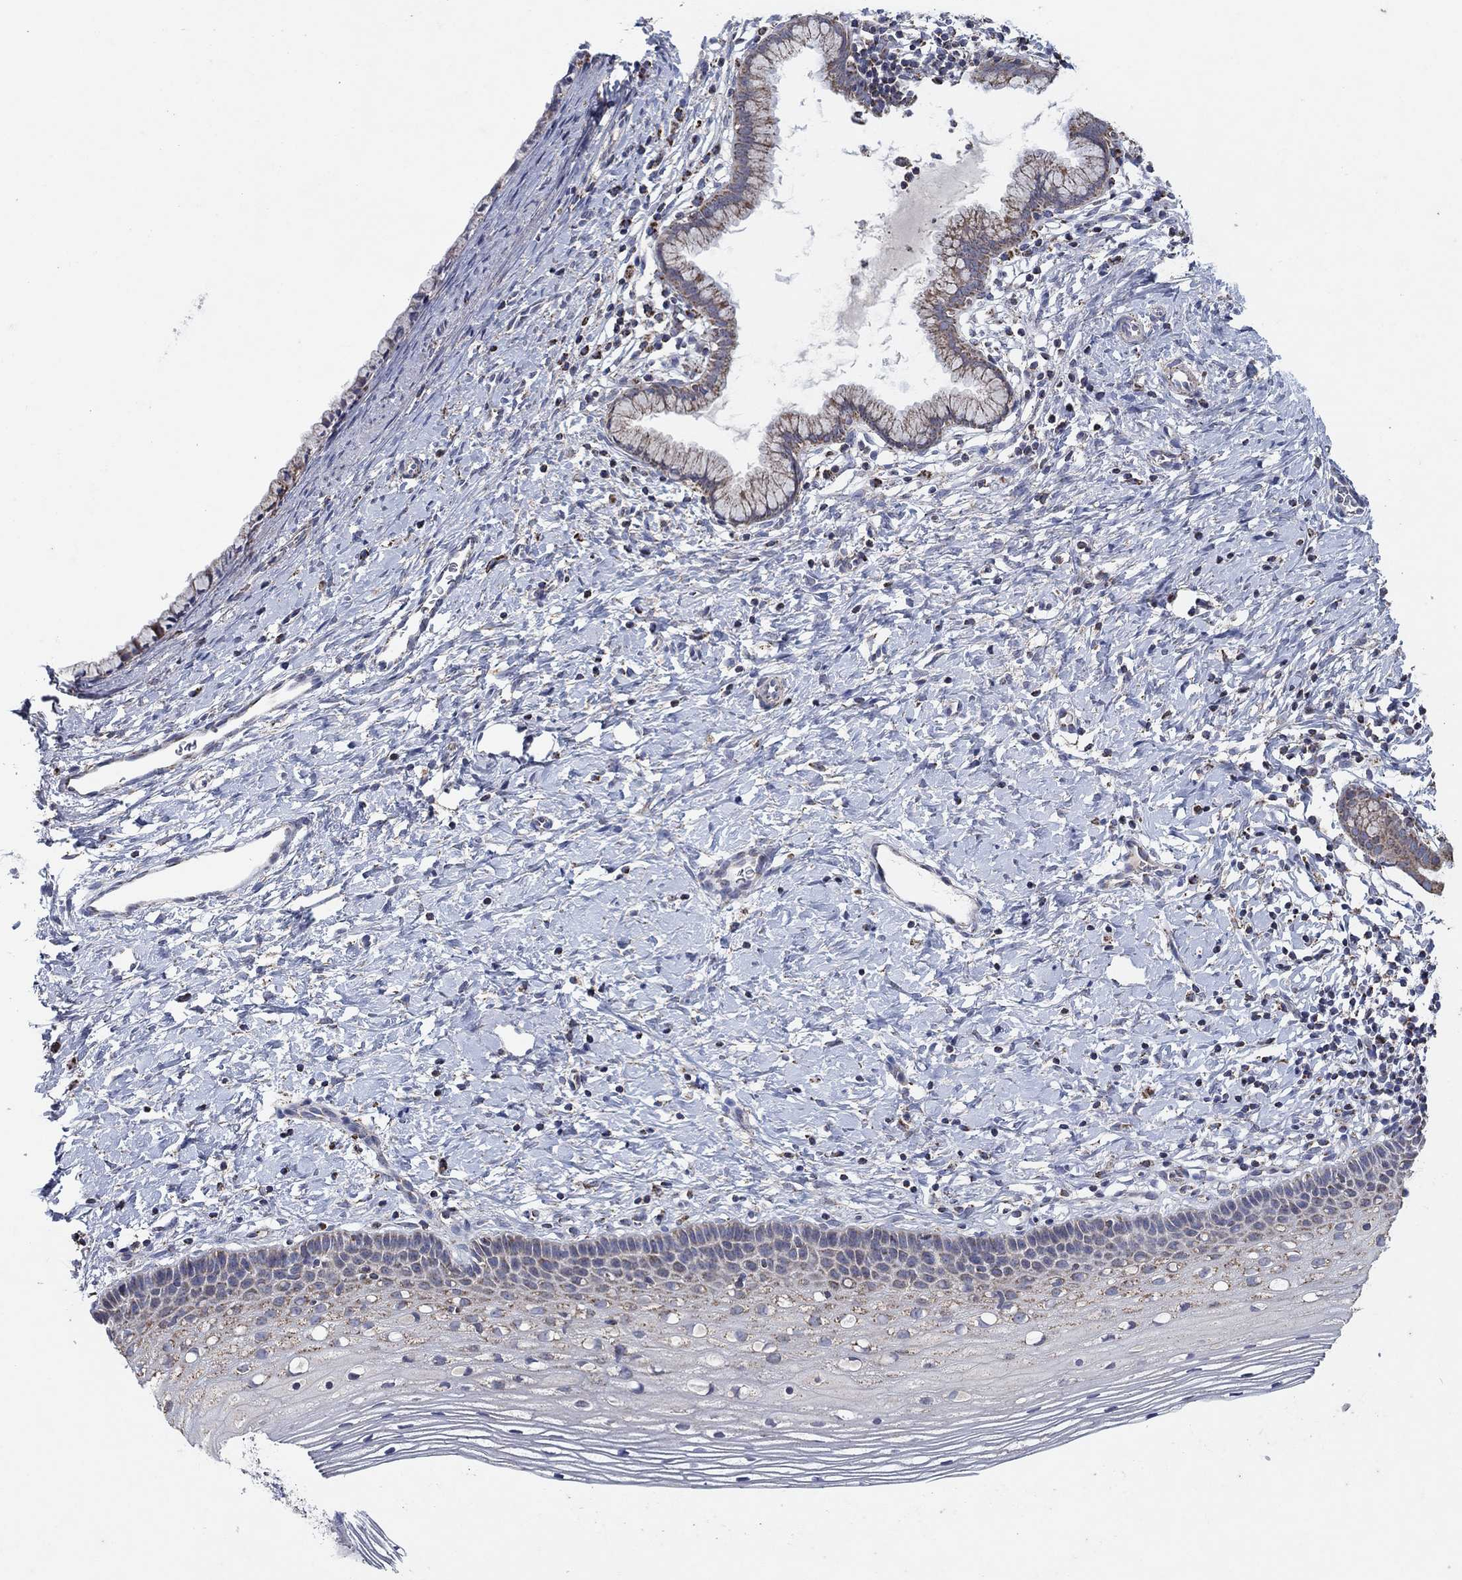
{"staining": {"intensity": "moderate", "quantity": "25%-75%", "location": "cytoplasmic/membranous"}, "tissue": "cervix", "cell_type": "Glandular cells", "image_type": "normal", "snomed": [{"axis": "morphology", "description": "Normal tissue, NOS"}, {"axis": "topography", "description": "Cervix"}], "caption": "Immunohistochemical staining of normal cervix reveals medium levels of moderate cytoplasmic/membranous expression in approximately 25%-75% of glandular cells.", "gene": "C9orf85", "patient": {"sex": "female", "age": 39}}